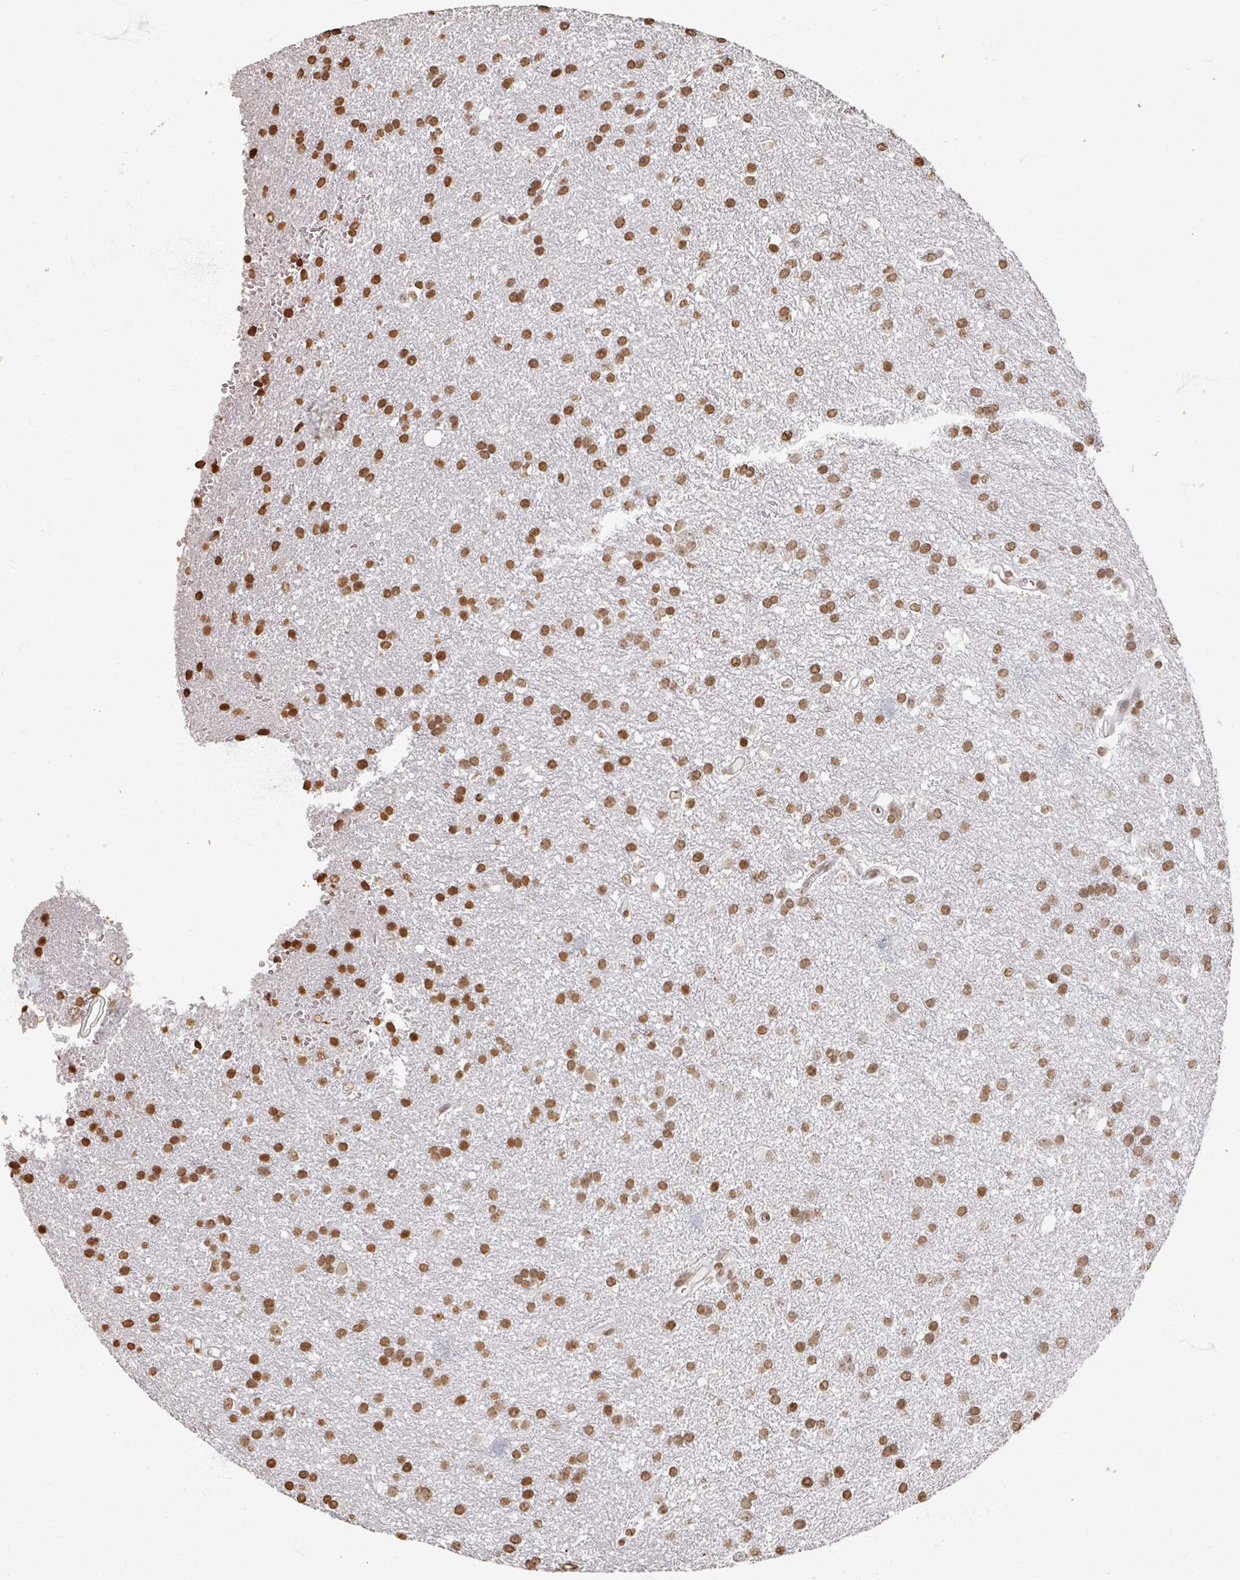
{"staining": {"intensity": "moderate", "quantity": ">75%", "location": "nuclear"}, "tissue": "glioma", "cell_type": "Tumor cells", "image_type": "cancer", "snomed": [{"axis": "morphology", "description": "Glioma, malignant, Low grade"}, {"axis": "topography", "description": "Brain"}], "caption": "Immunohistochemical staining of human glioma demonstrates medium levels of moderate nuclear protein expression in about >75% of tumor cells.", "gene": "DCUN1D5", "patient": {"sex": "female", "age": 33}}